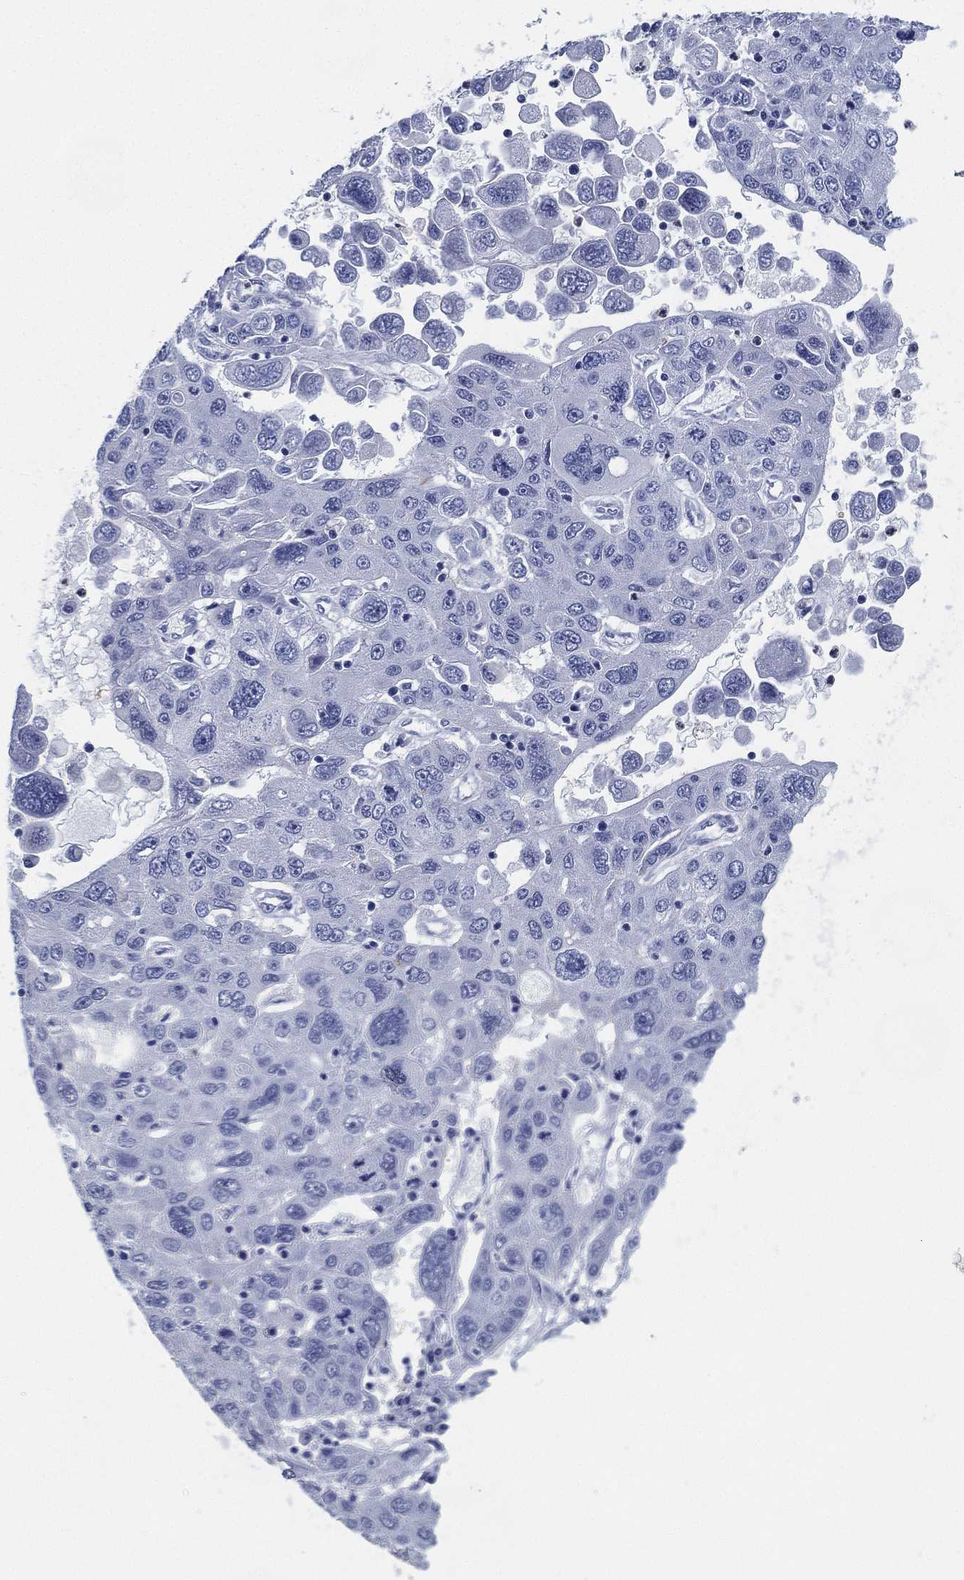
{"staining": {"intensity": "negative", "quantity": "none", "location": "none"}, "tissue": "stomach cancer", "cell_type": "Tumor cells", "image_type": "cancer", "snomed": [{"axis": "morphology", "description": "Adenocarcinoma, NOS"}, {"axis": "topography", "description": "Stomach"}], "caption": "An image of stomach cancer stained for a protein exhibits no brown staining in tumor cells.", "gene": "DEFB121", "patient": {"sex": "male", "age": 56}}